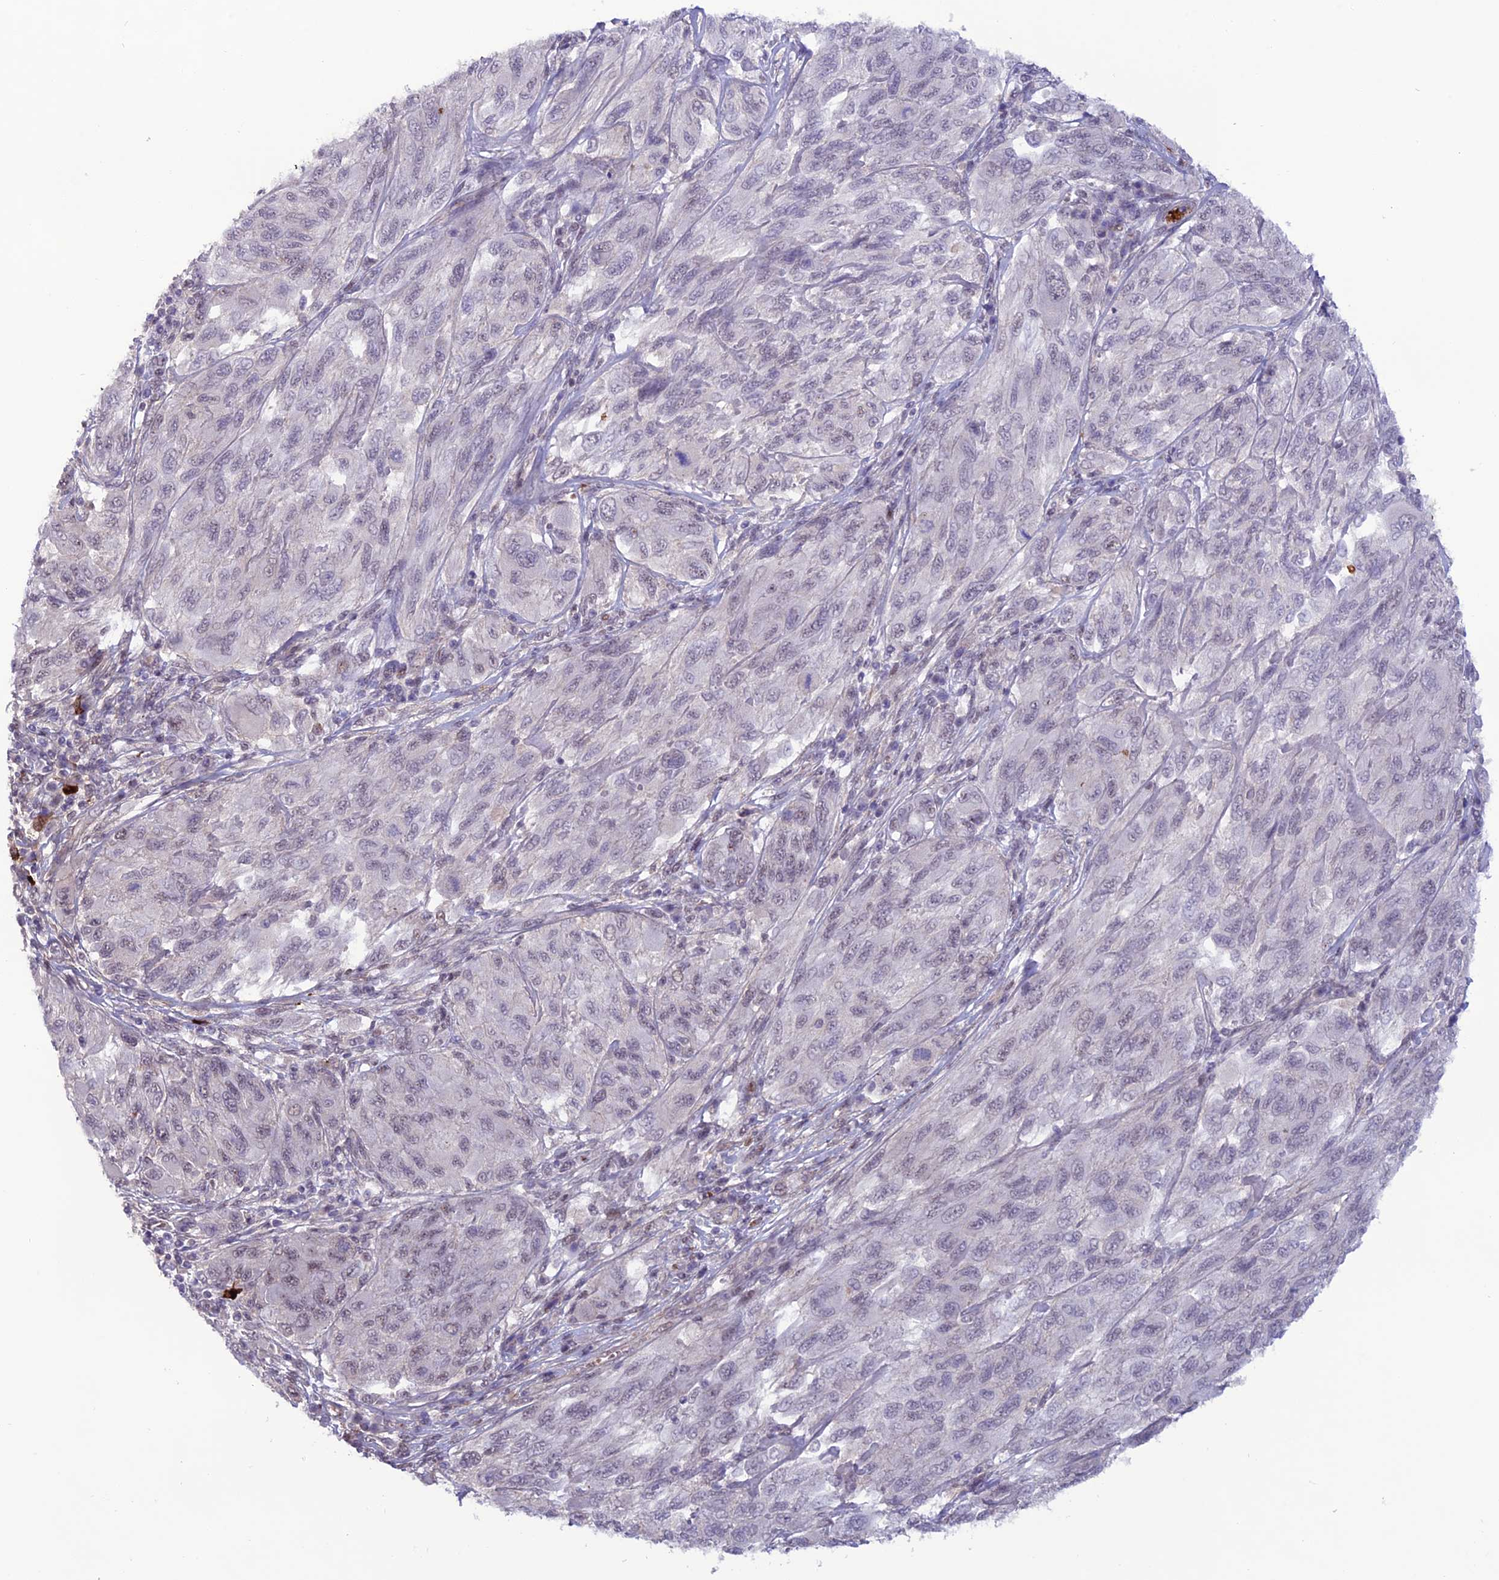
{"staining": {"intensity": "weak", "quantity": "<25%", "location": "nuclear"}, "tissue": "melanoma", "cell_type": "Tumor cells", "image_type": "cancer", "snomed": [{"axis": "morphology", "description": "Malignant melanoma, NOS"}, {"axis": "topography", "description": "Skin"}], "caption": "Tumor cells show no significant protein positivity in melanoma.", "gene": "COL6A6", "patient": {"sex": "female", "age": 91}}